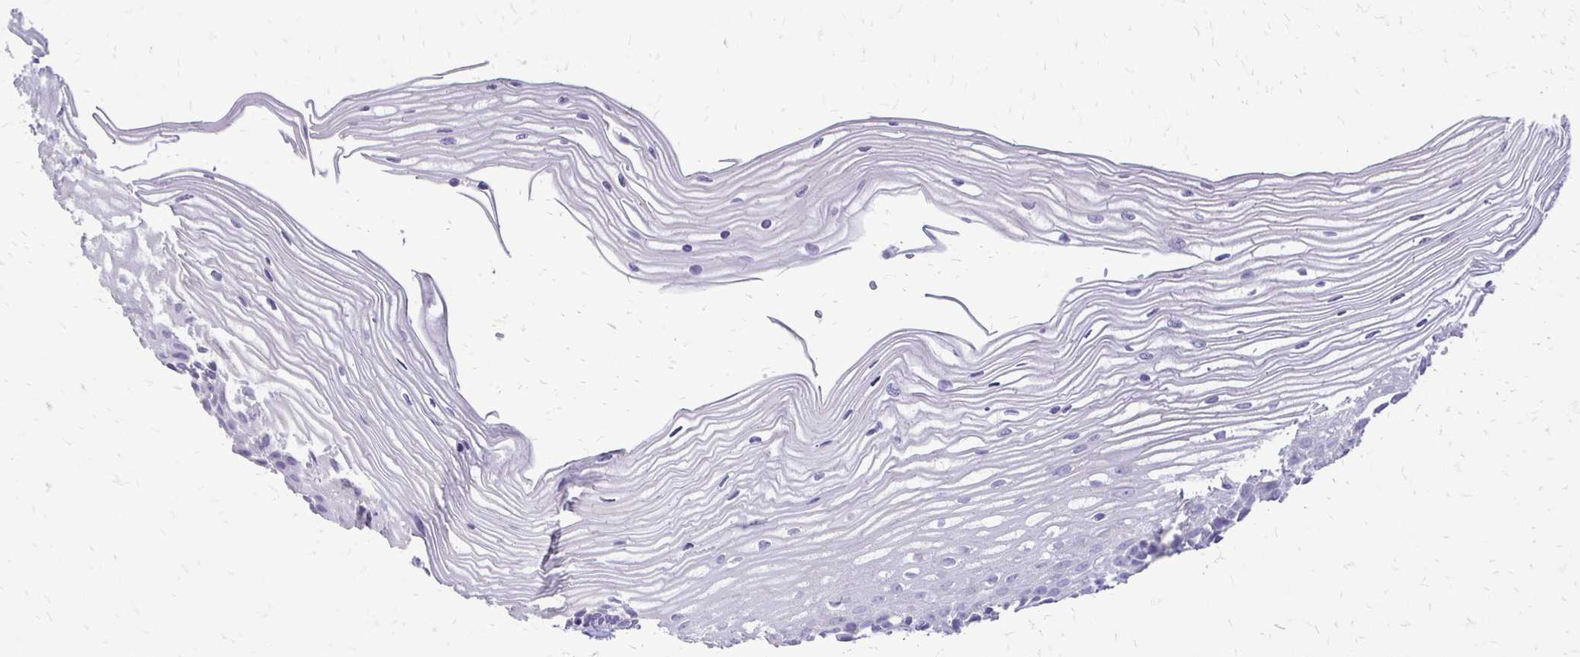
{"staining": {"intensity": "negative", "quantity": "none", "location": "none"}, "tissue": "cervix", "cell_type": "Glandular cells", "image_type": "normal", "snomed": [{"axis": "morphology", "description": "Normal tissue, NOS"}, {"axis": "topography", "description": "Cervix"}], "caption": "High magnification brightfield microscopy of benign cervix stained with DAB (3,3'-diaminobenzidine) (brown) and counterstained with hematoxylin (blue): glandular cells show no significant expression. The staining was performed using DAB (3,3'-diaminobenzidine) to visualize the protein expression in brown, while the nuclei were stained in blue with hematoxylin (Magnification: 20x).", "gene": "ALPG", "patient": {"sex": "female", "age": 40}}